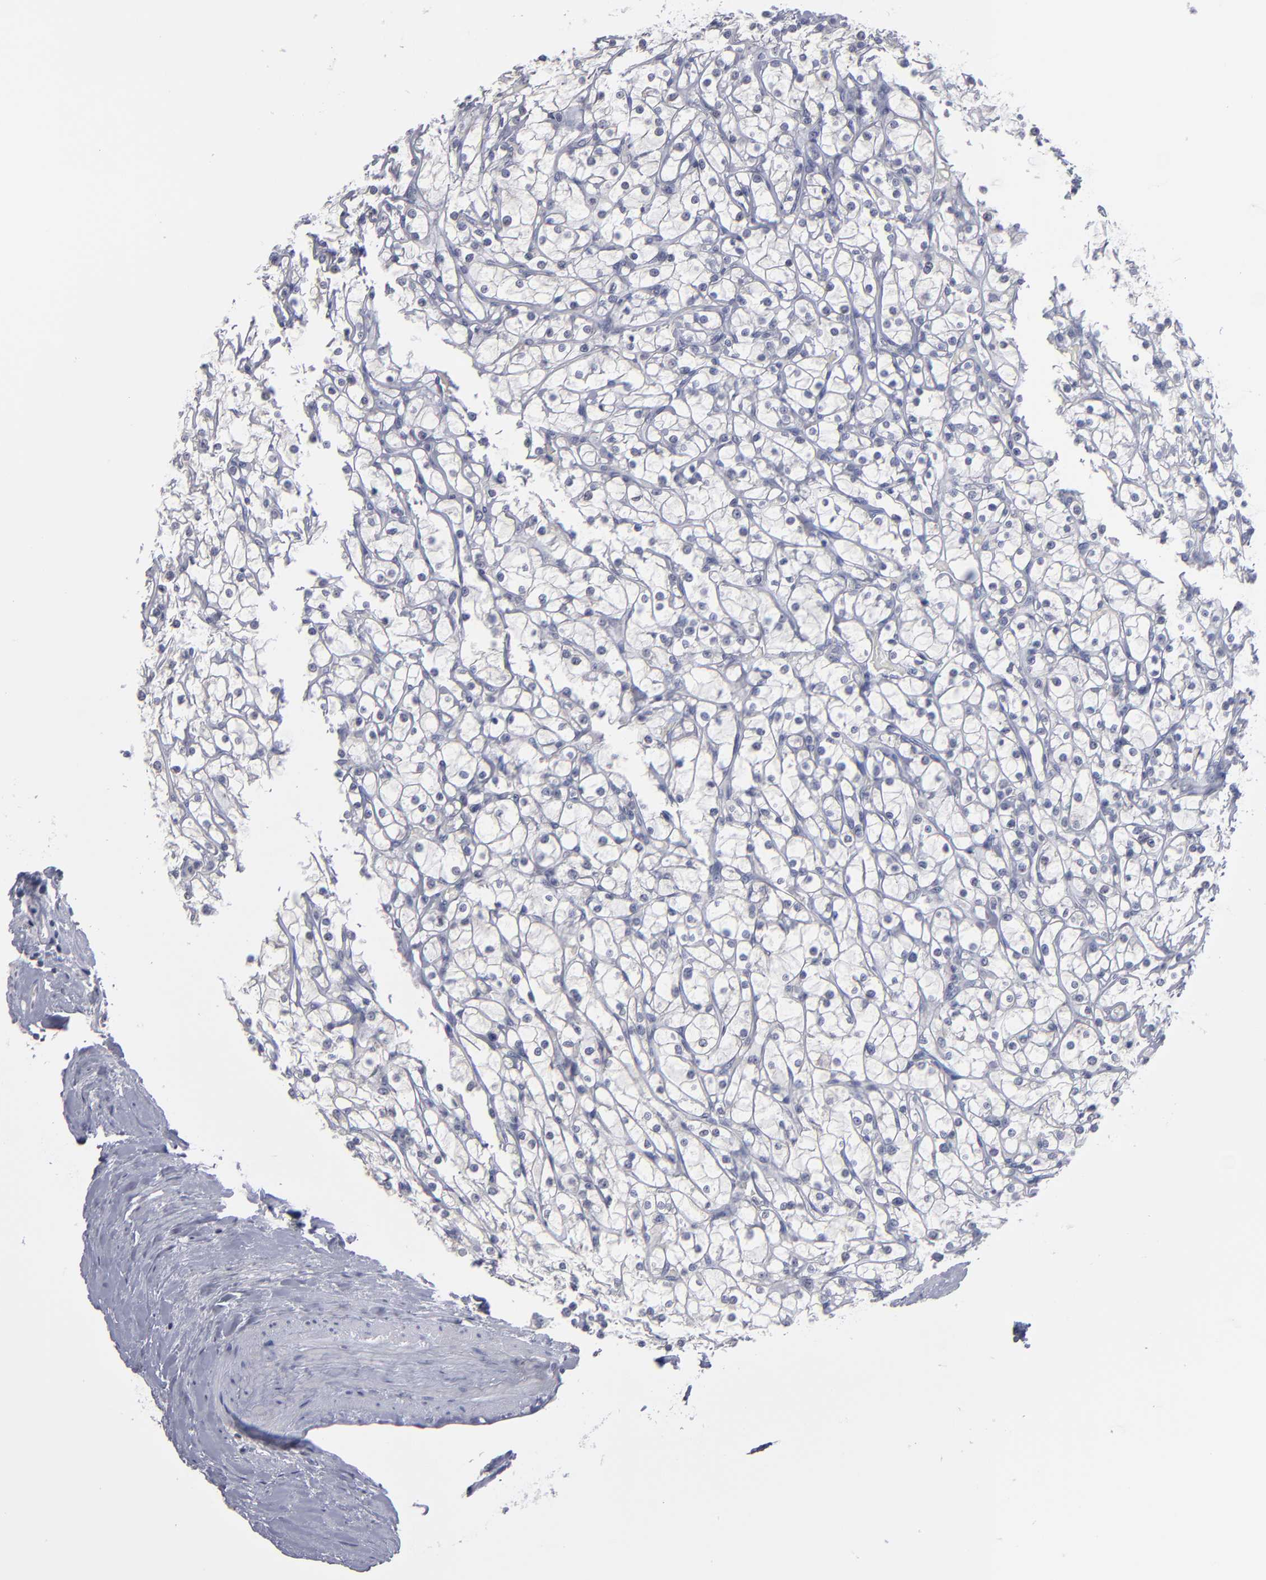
{"staining": {"intensity": "negative", "quantity": "none", "location": "none"}, "tissue": "renal cancer", "cell_type": "Tumor cells", "image_type": "cancer", "snomed": [{"axis": "morphology", "description": "Adenocarcinoma, NOS"}, {"axis": "topography", "description": "Kidney"}], "caption": "Tumor cells show no significant staining in renal cancer. Nuclei are stained in blue.", "gene": "RPH3A", "patient": {"sex": "female", "age": 73}}